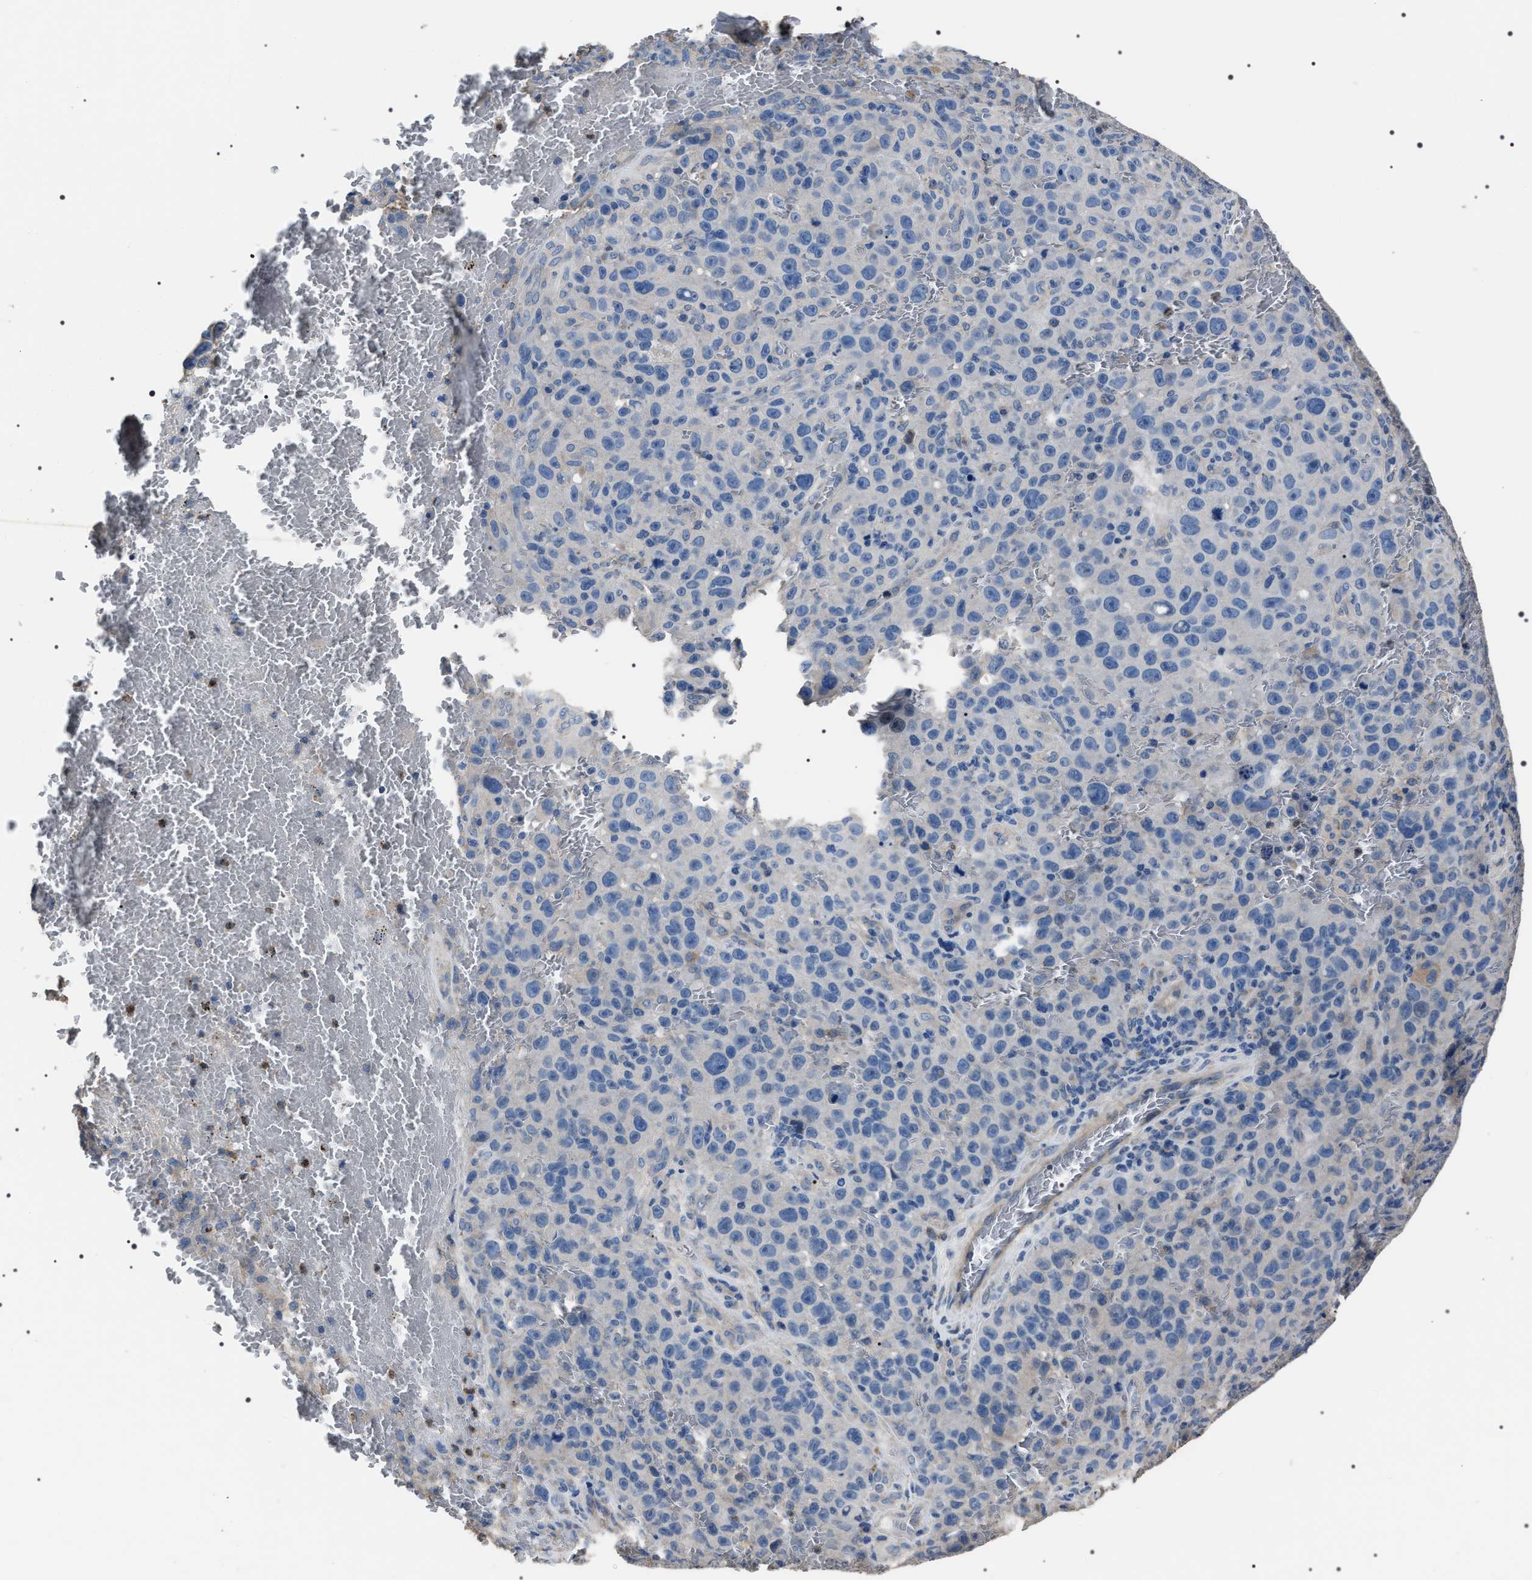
{"staining": {"intensity": "negative", "quantity": "none", "location": "none"}, "tissue": "melanoma", "cell_type": "Tumor cells", "image_type": "cancer", "snomed": [{"axis": "morphology", "description": "Malignant melanoma, NOS"}, {"axis": "topography", "description": "Skin"}], "caption": "An image of human melanoma is negative for staining in tumor cells. (Stains: DAB immunohistochemistry (IHC) with hematoxylin counter stain, Microscopy: brightfield microscopy at high magnification).", "gene": "TRIM54", "patient": {"sex": "female", "age": 82}}